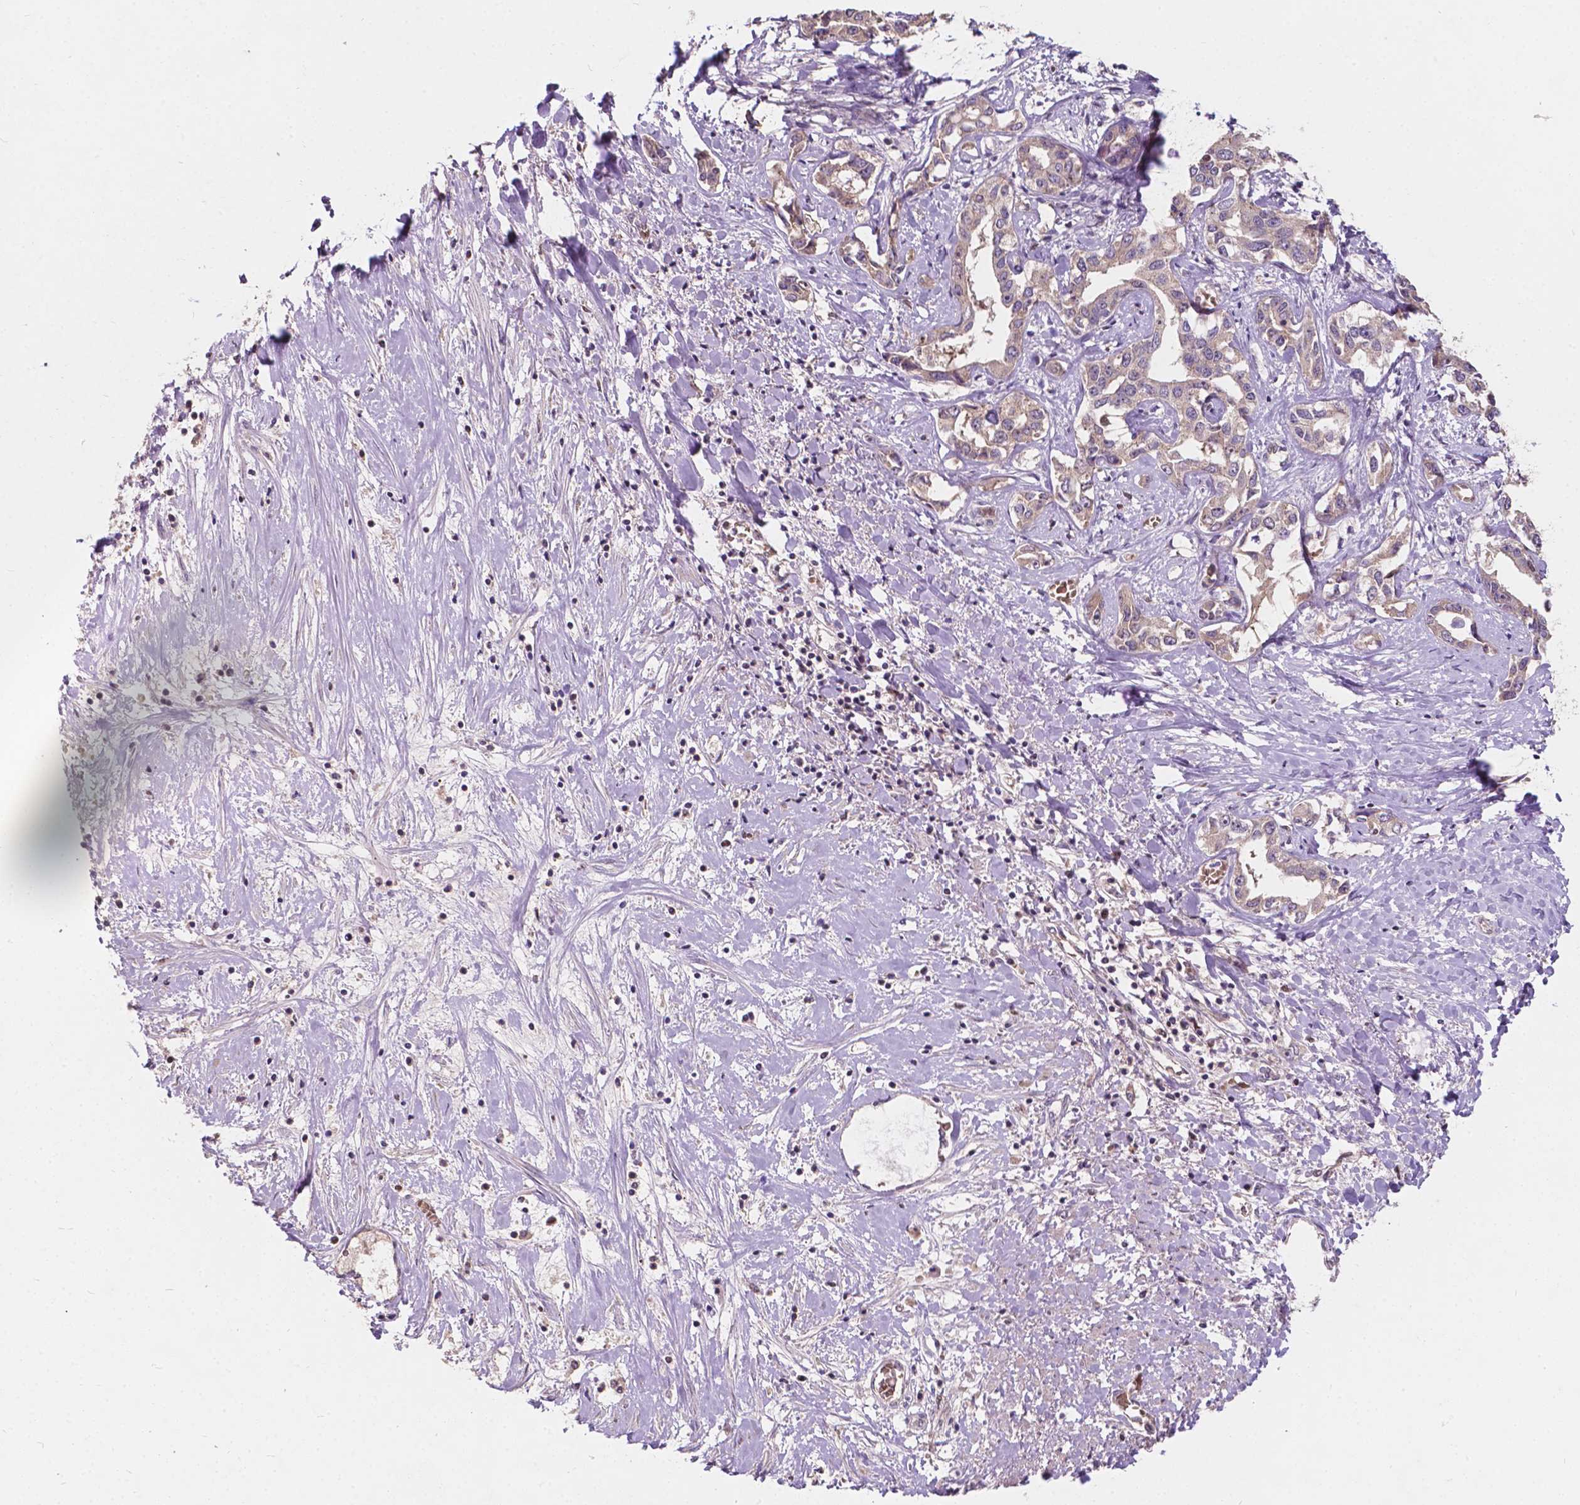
{"staining": {"intensity": "weak", "quantity": "25%-75%", "location": "cytoplasmic/membranous"}, "tissue": "liver cancer", "cell_type": "Tumor cells", "image_type": "cancer", "snomed": [{"axis": "morphology", "description": "Cholangiocarcinoma"}, {"axis": "topography", "description": "Liver"}], "caption": "High-power microscopy captured an IHC histopathology image of cholangiocarcinoma (liver), revealing weak cytoplasmic/membranous expression in approximately 25%-75% of tumor cells.", "gene": "DUSP16", "patient": {"sex": "male", "age": 59}}